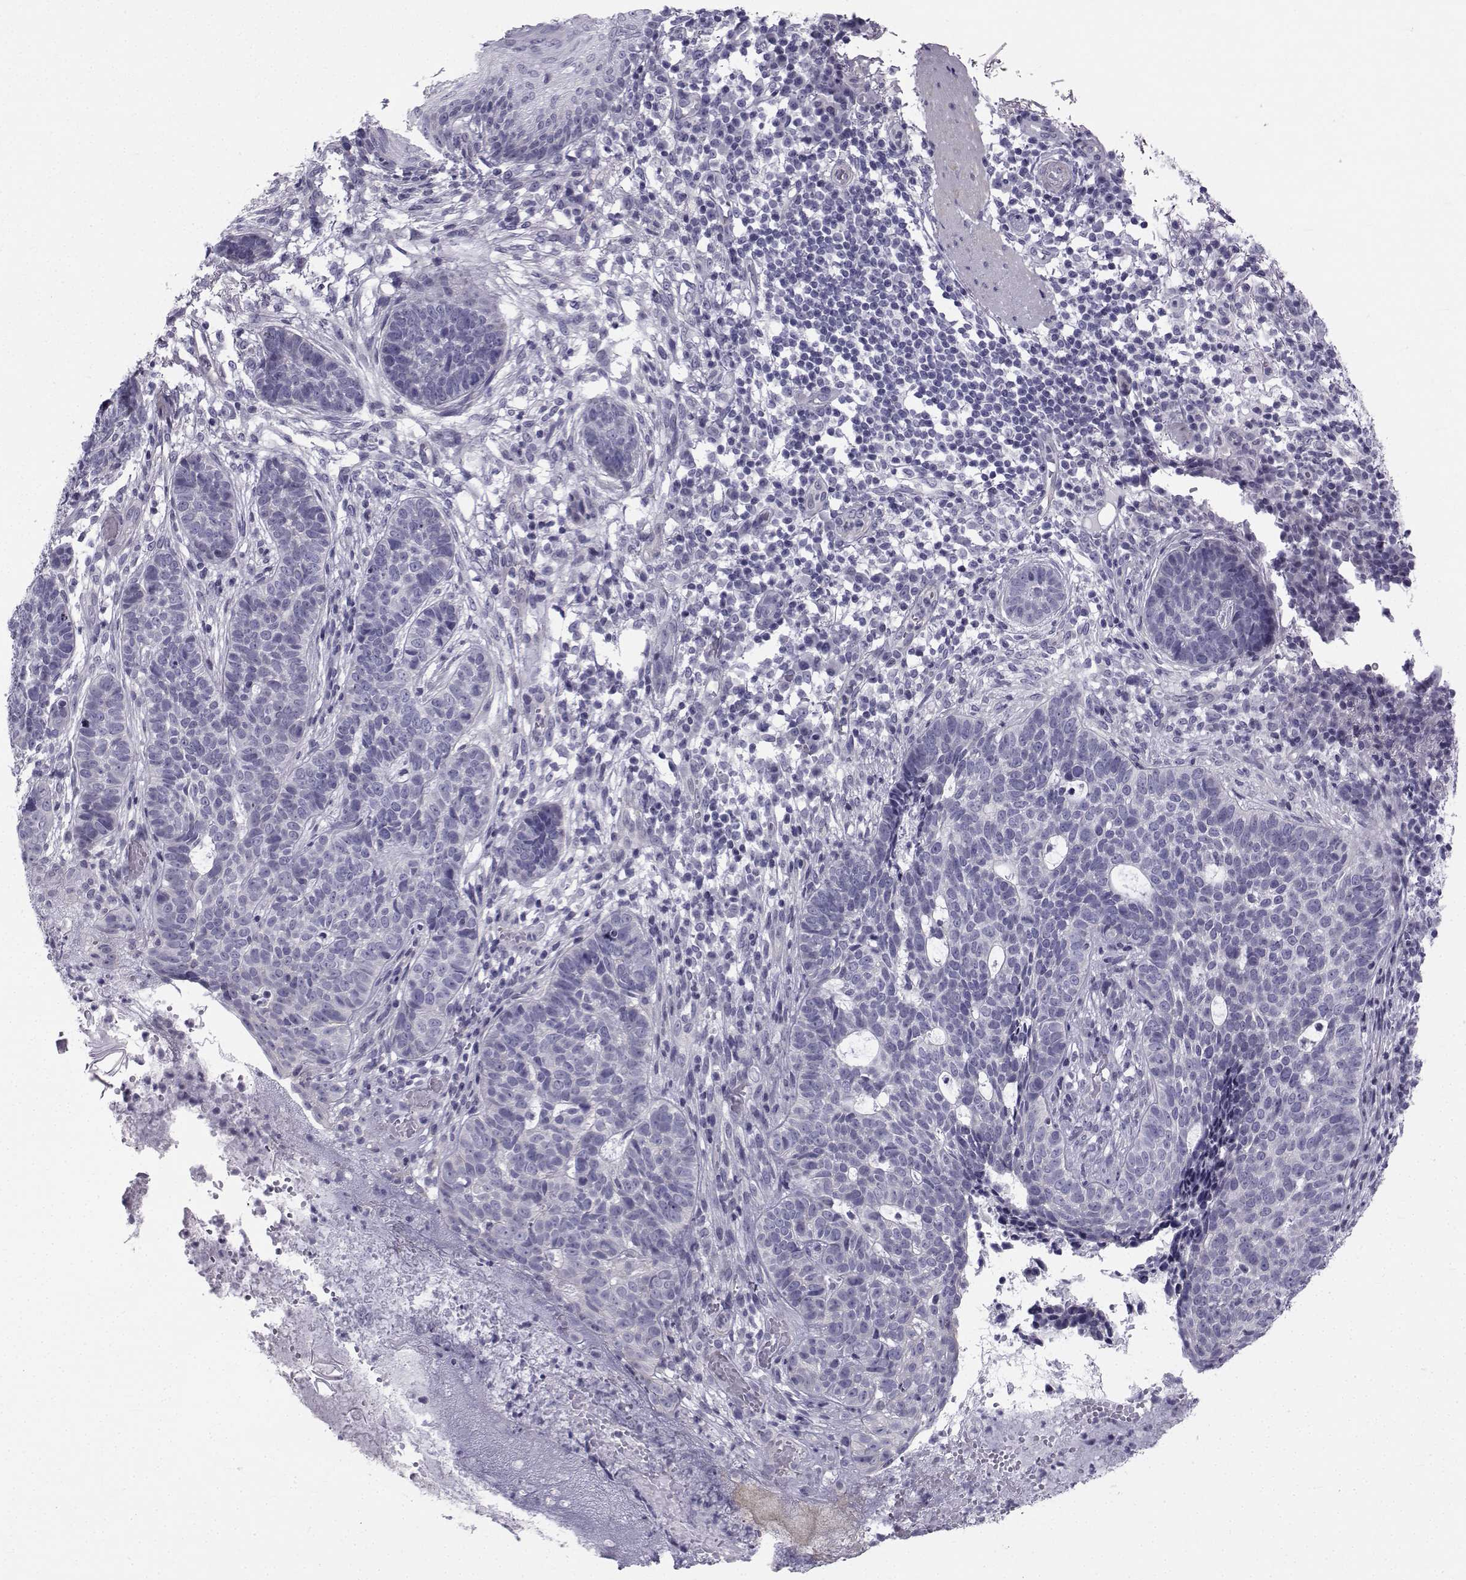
{"staining": {"intensity": "negative", "quantity": "none", "location": "none"}, "tissue": "skin cancer", "cell_type": "Tumor cells", "image_type": "cancer", "snomed": [{"axis": "morphology", "description": "Basal cell carcinoma"}, {"axis": "topography", "description": "Skin"}], "caption": "This is a histopathology image of immunohistochemistry staining of skin cancer (basal cell carcinoma), which shows no staining in tumor cells.", "gene": "SPANXD", "patient": {"sex": "female", "age": 69}}